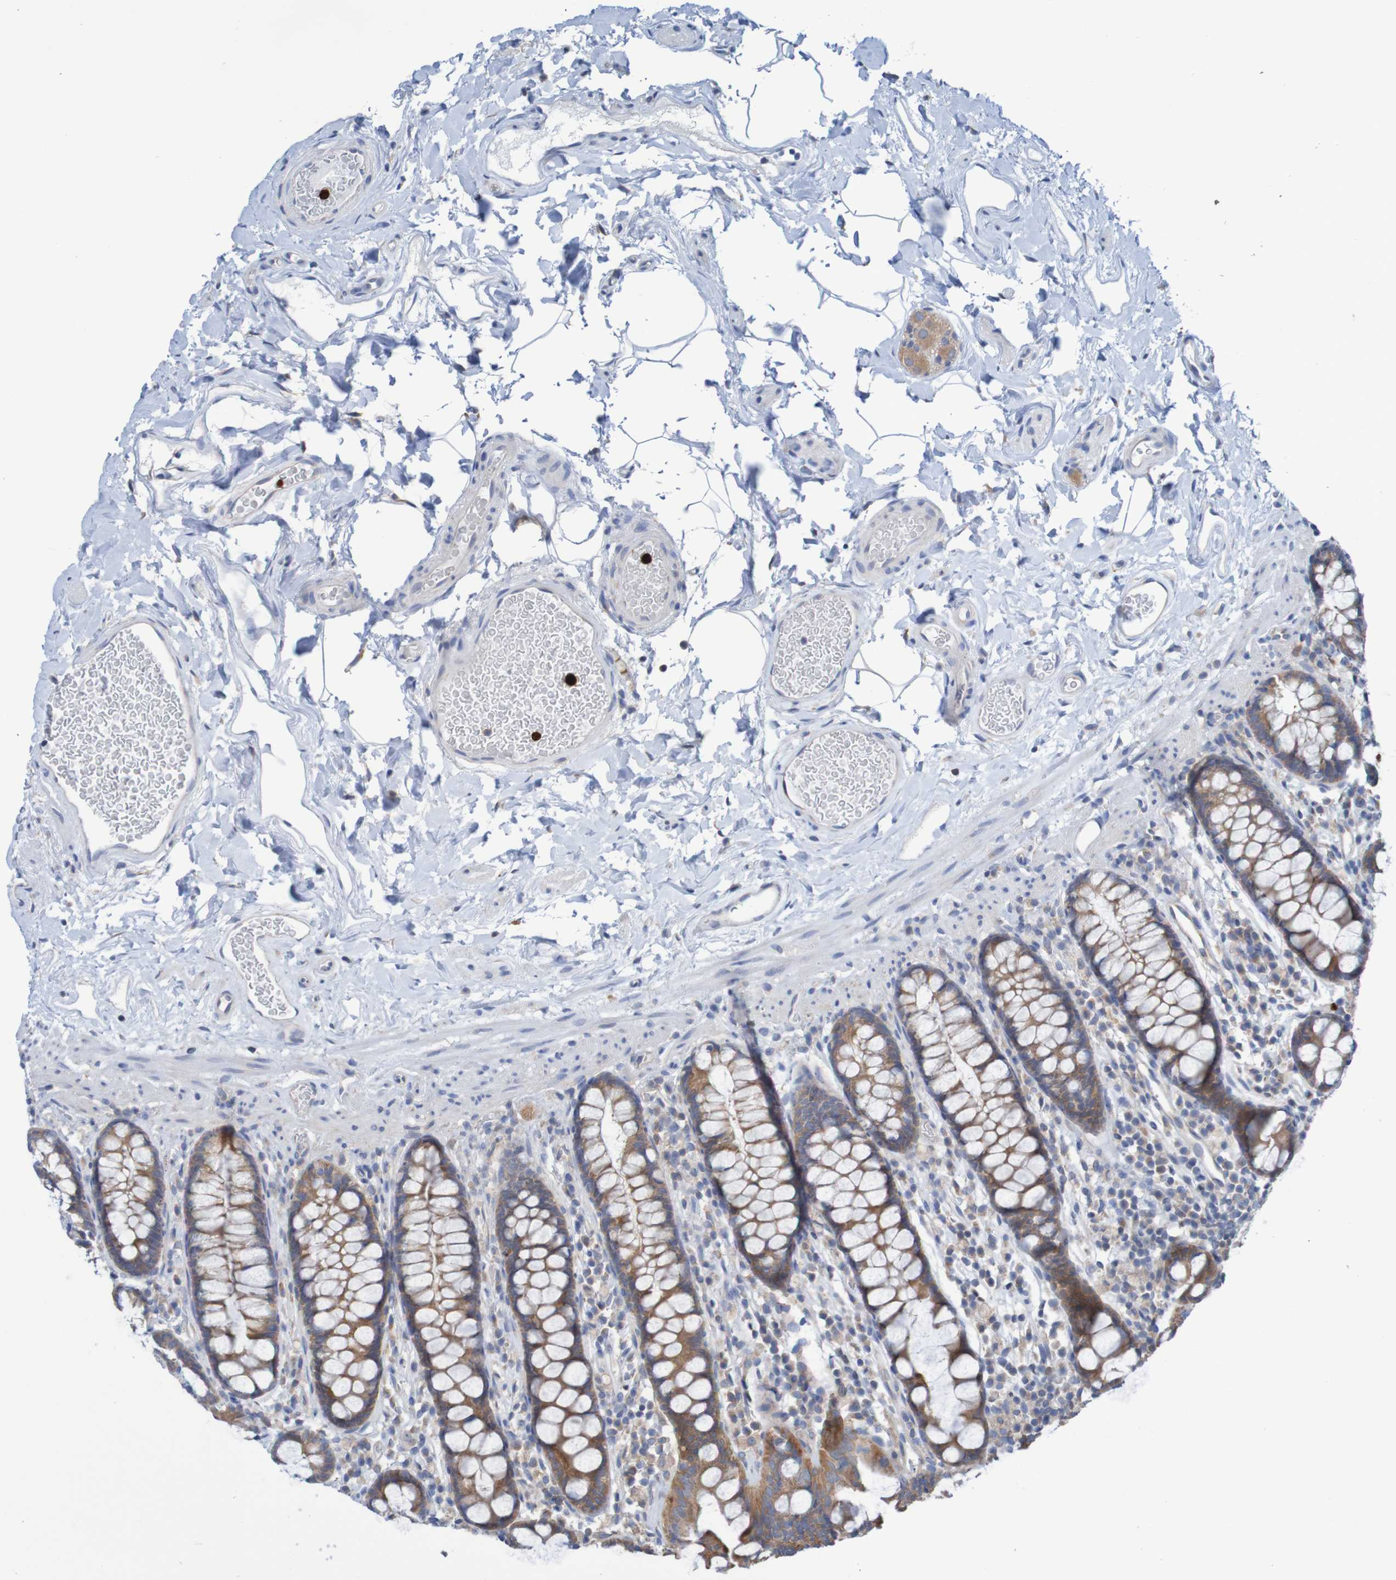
{"staining": {"intensity": "negative", "quantity": "none", "location": "none"}, "tissue": "colon", "cell_type": "Endothelial cells", "image_type": "normal", "snomed": [{"axis": "morphology", "description": "Normal tissue, NOS"}, {"axis": "topography", "description": "Colon"}], "caption": "Immunohistochemistry of benign human colon reveals no staining in endothelial cells. (DAB IHC with hematoxylin counter stain).", "gene": "PARP4", "patient": {"sex": "female", "age": 80}}